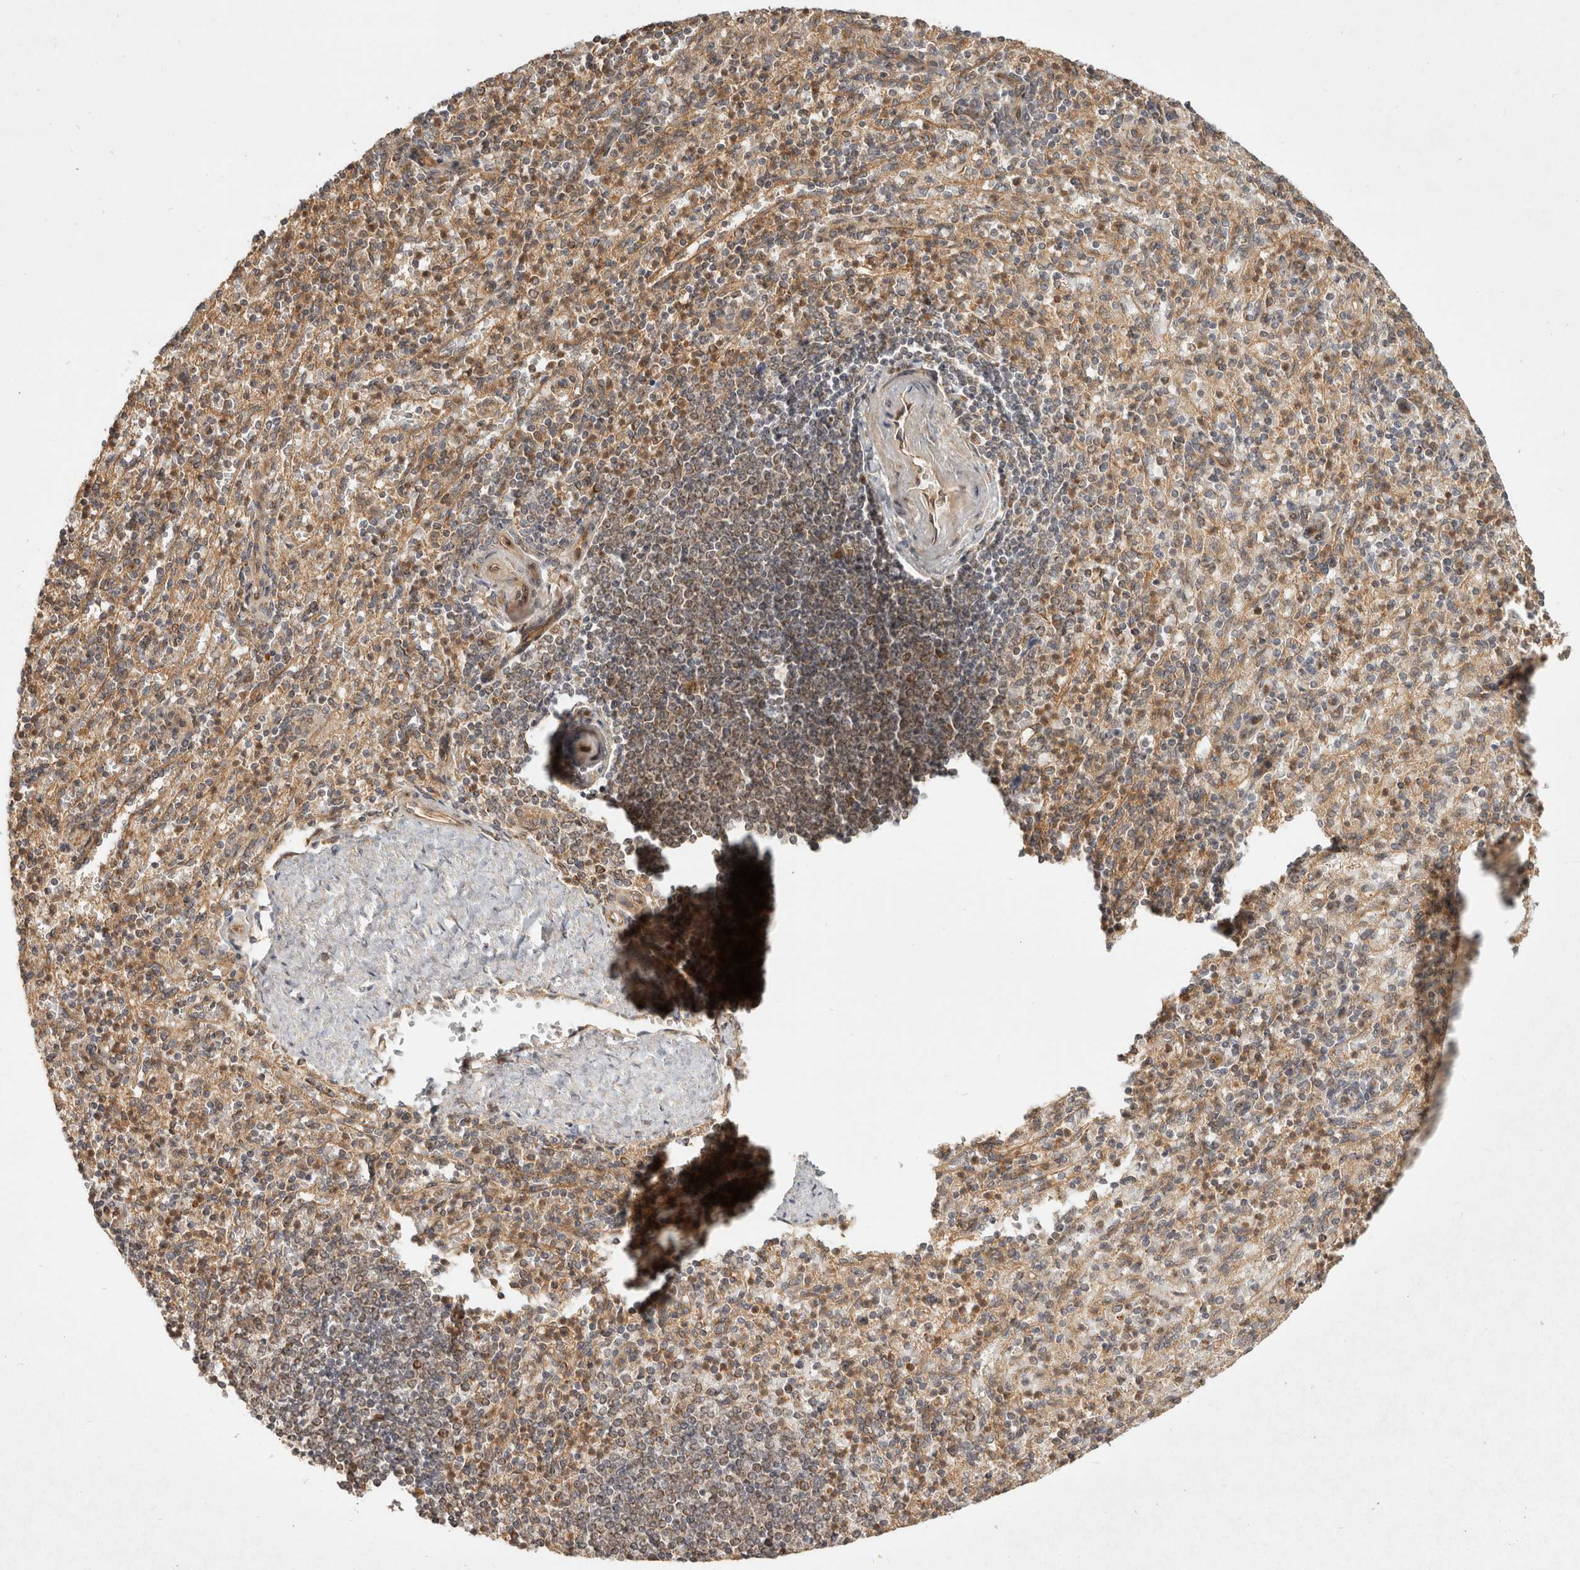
{"staining": {"intensity": "moderate", "quantity": "<25%", "location": "cytoplasmic/membranous,nuclear"}, "tissue": "spleen", "cell_type": "Cells in red pulp", "image_type": "normal", "snomed": [{"axis": "morphology", "description": "Normal tissue, NOS"}, {"axis": "topography", "description": "Spleen"}], "caption": "Protein staining of benign spleen demonstrates moderate cytoplasmic/membranous,nuclear staining in approximately <25% of cells in red pulp.", "gene": "CAMSAP2", "patient": {"sex": "female", "age": 74}}